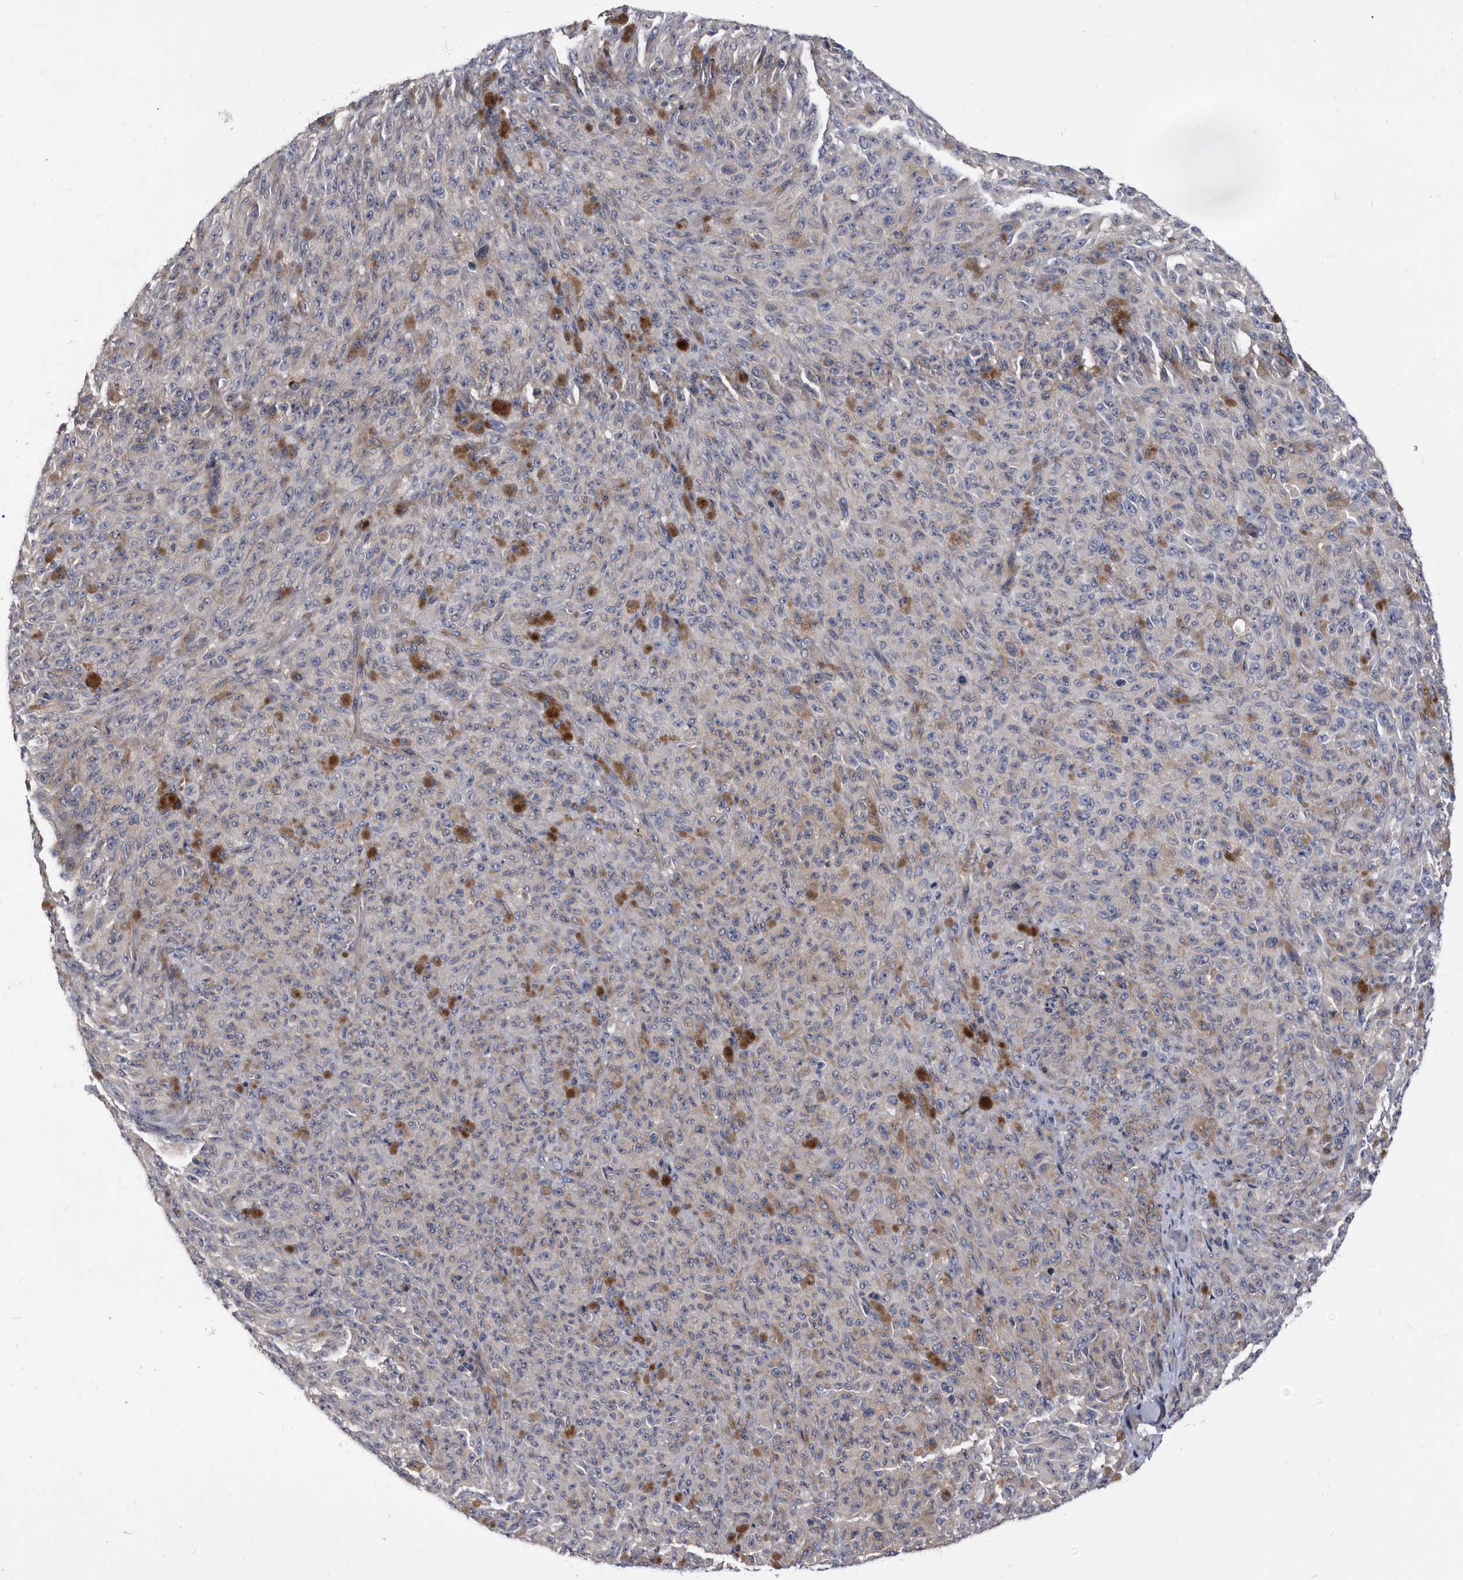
{"staining": {"intensity": "negative", "quantity": "none", "location": "none"}, "tissue": "melanoma", "cell_type": "Tumor cells", "image_type": "cancer", "snomed": [{"axis": "morphology", "description": "Malignant melanoma, NOS"}, {"axis": "topography", "description": "Skin"}], "caption": "High power microscopy histopathology image of an immunohistochemistry (IHC) histopathology image of malignant melanoma, revealing no significant positivity in tumor cells. (DAB (3,3'-diaminobenzidine) immunohistochemistry with hematoxylin counter stain).", "gene": "DTNBP1", "patient": {"sex": "female", "age": 82}}